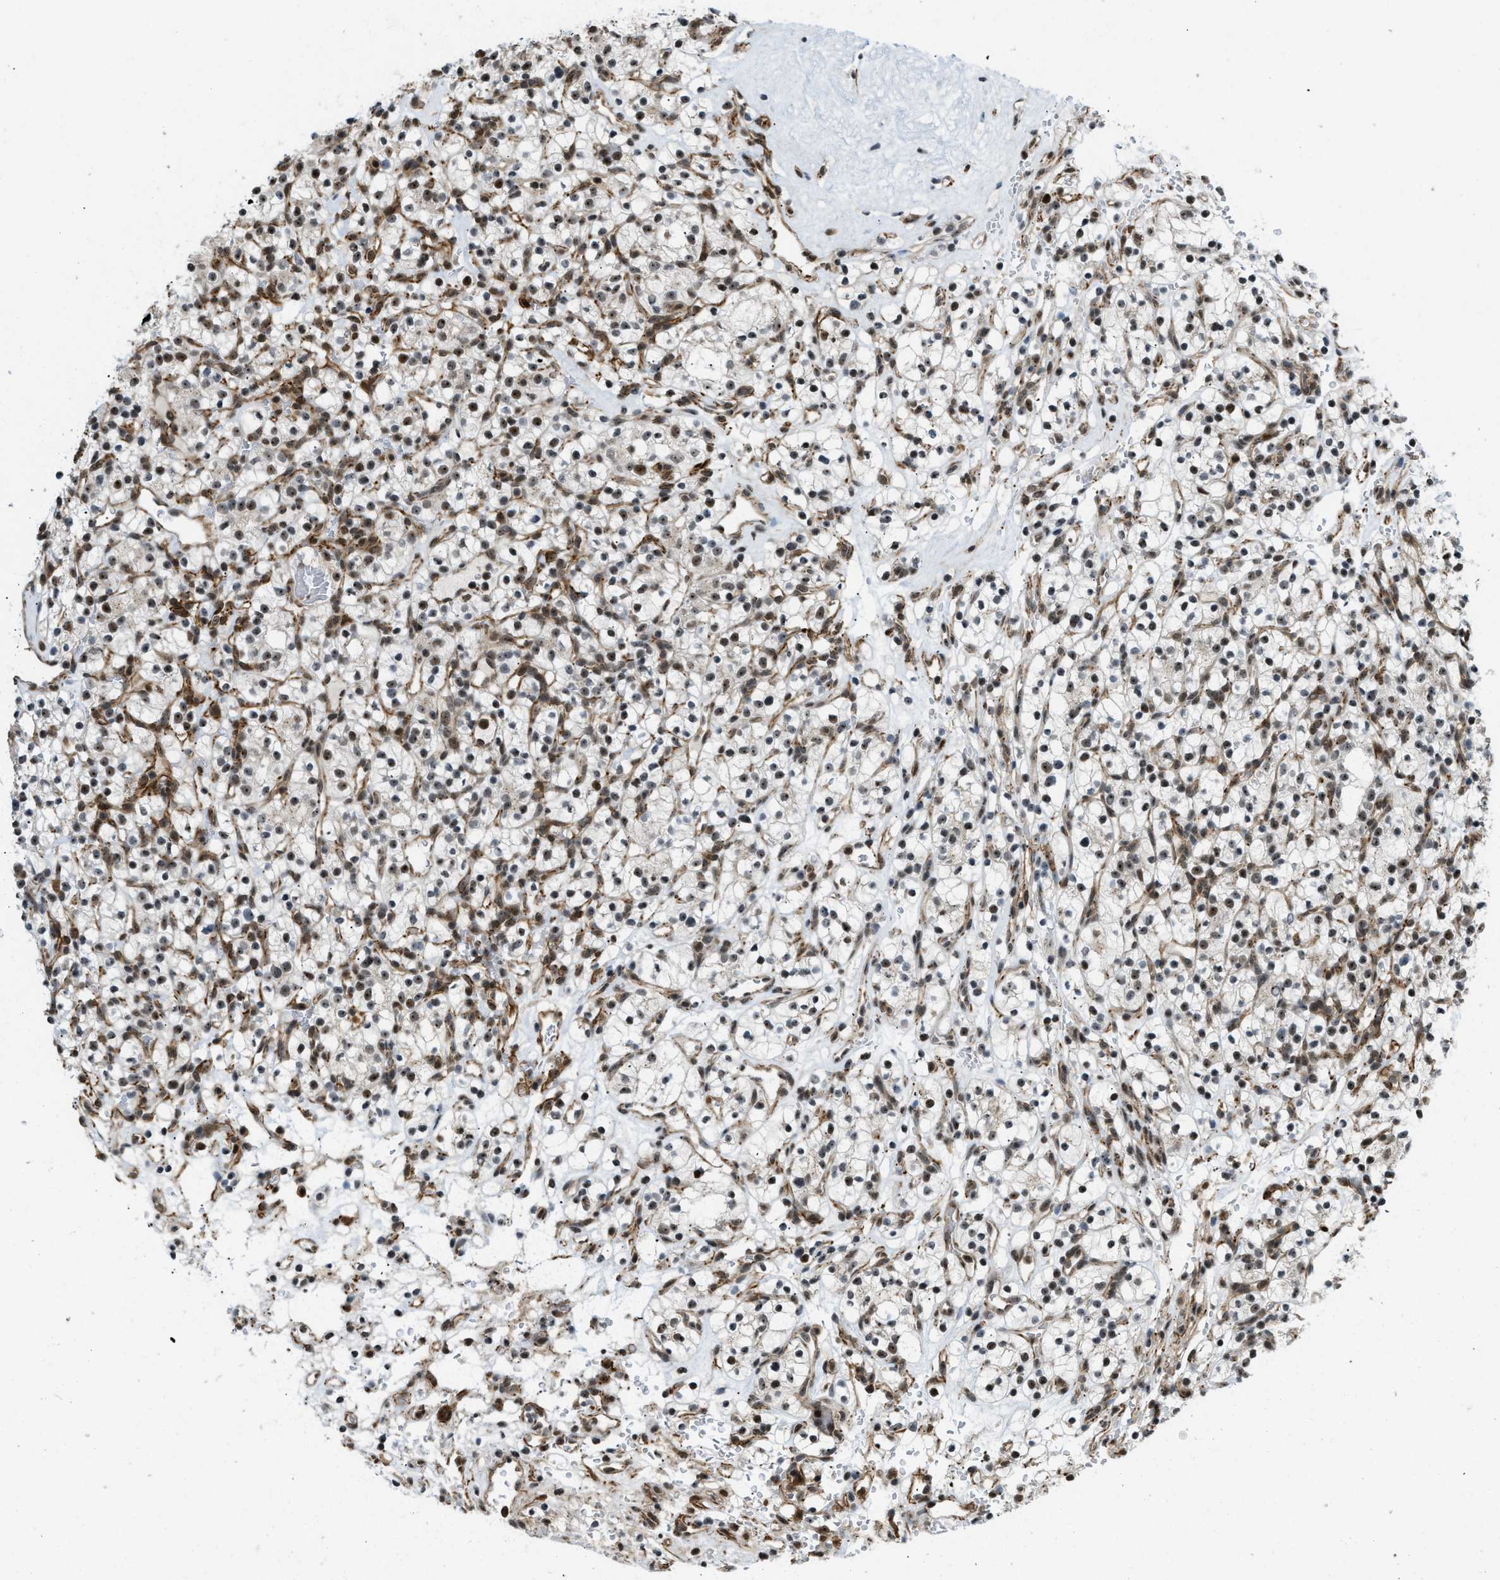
{"staining": {"intensity": "moderate", "quantity": "25%-75%", "location": "nuclear"}, "tissue": "renal cancer", "cell_type": "Tumor cells", "image_type": "cancer", "snomed": [{"axis": "morphology", "description": "Adenocarcinoma, NOS"}, {"axis": "topography", "description": "Kidney"}], "caption": "Immunohistochemistry (IHC) micrograph of neoplastic tissue: renal cancer stained using immunohistochemistry (IHC) displays medium levels of moderate protein expression localized specifically in the nuclear of tumor cells, appearing as a nuclear brown color.", "gene": "E2F1", "patient": {"sex": "female", "age": 57}}